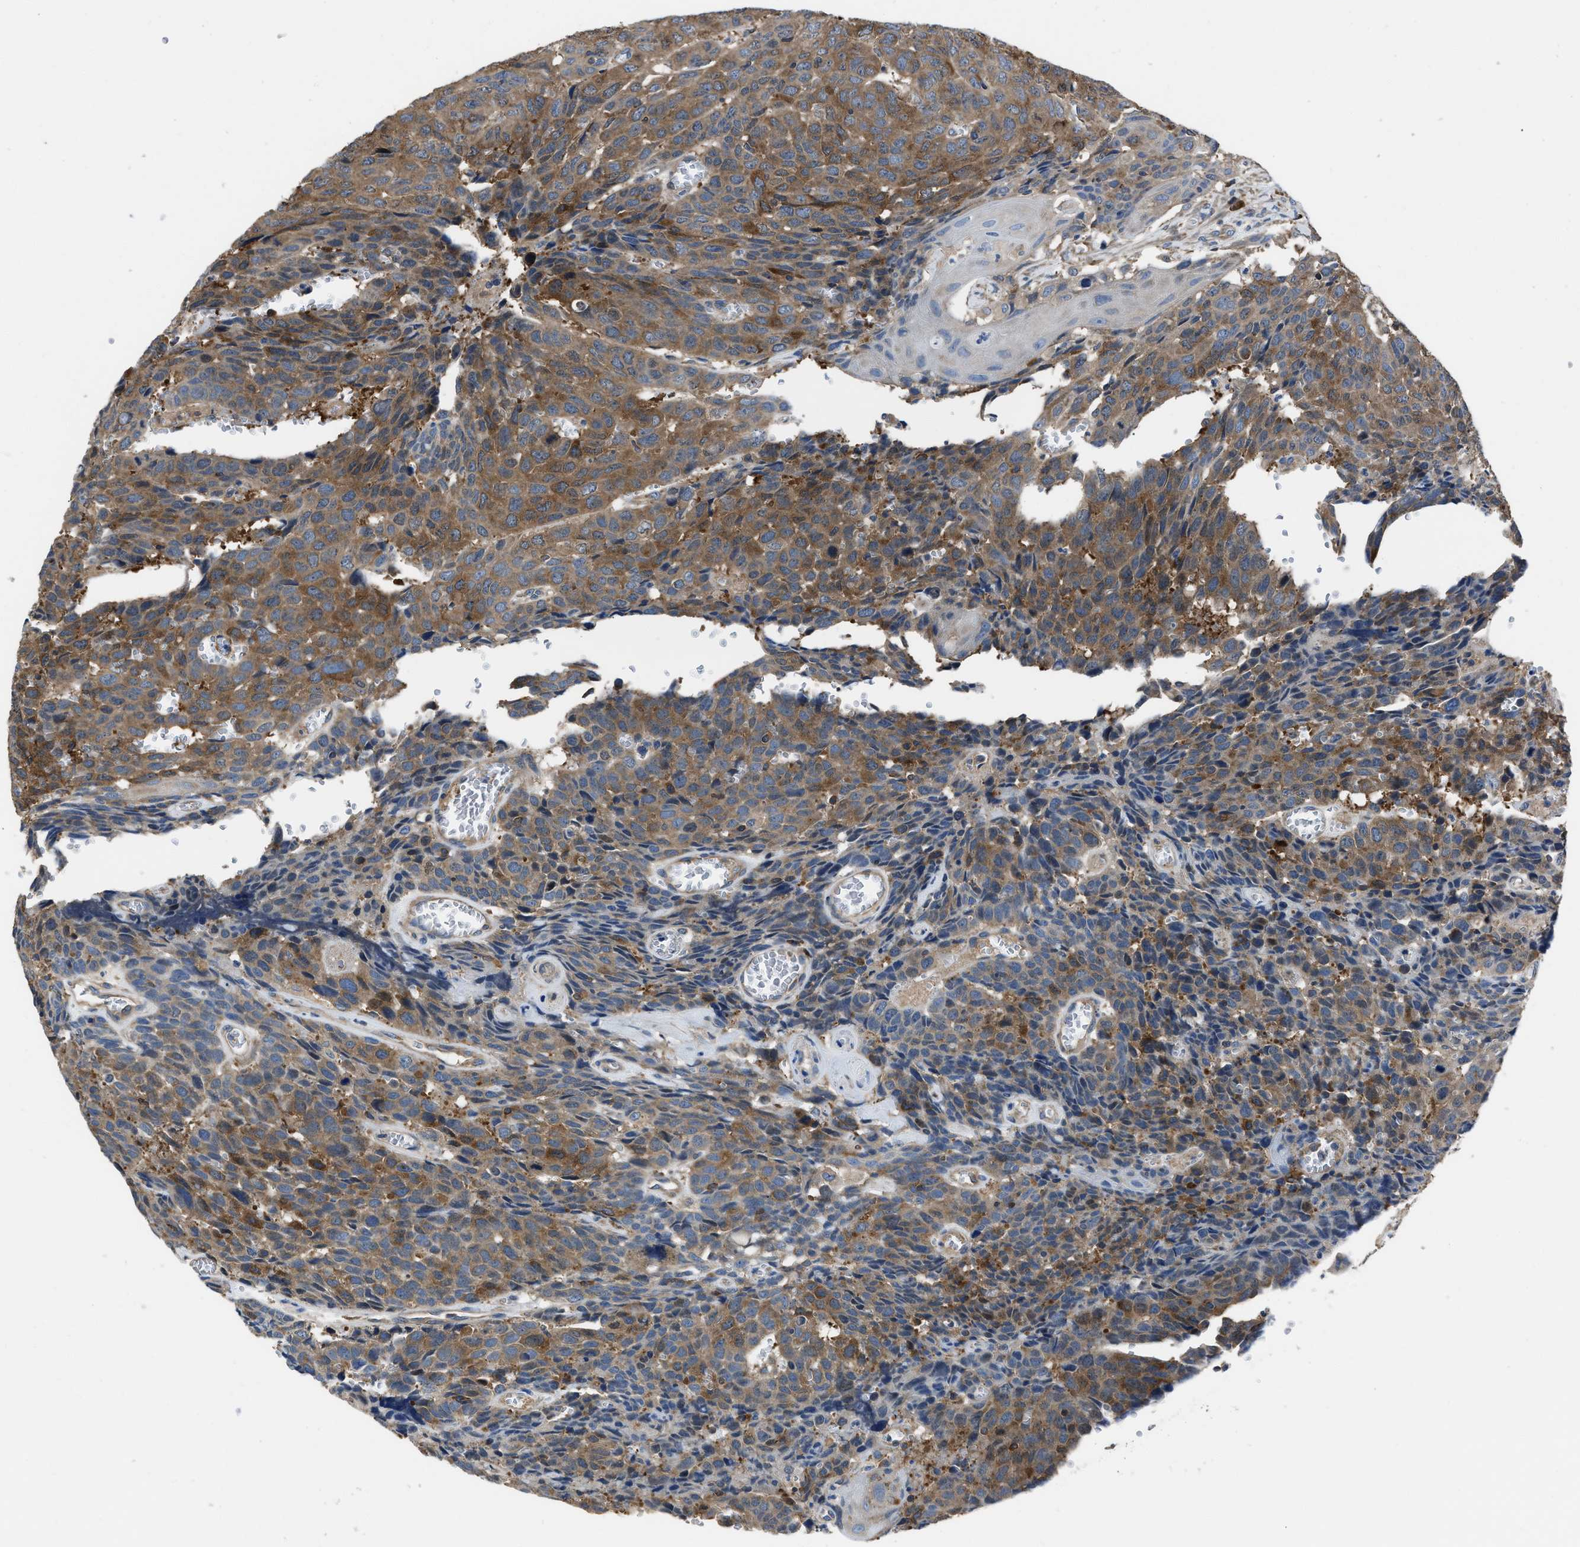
{"staining": {"intensity": "moderate", "quantity": ">75%", "location": "cytoplasmic/membranous"}, "tissue": "head and neck cancer", "cell_type": "Tumor cells", "image_type": "cancer", "snomed": [{"axis": "morphology", "description": "Squamous cell carcinoma, NOS"}, {"axis": "topography", "description": "Head-Neck"}], "caption": "Human head and neck cancer stained with a brown dye shows moderate cytoplasmic/membranous positive staining in about >75% of tumor cells.", "gene": "YARS1", "patient": {"sex": "male", "age": 66}}